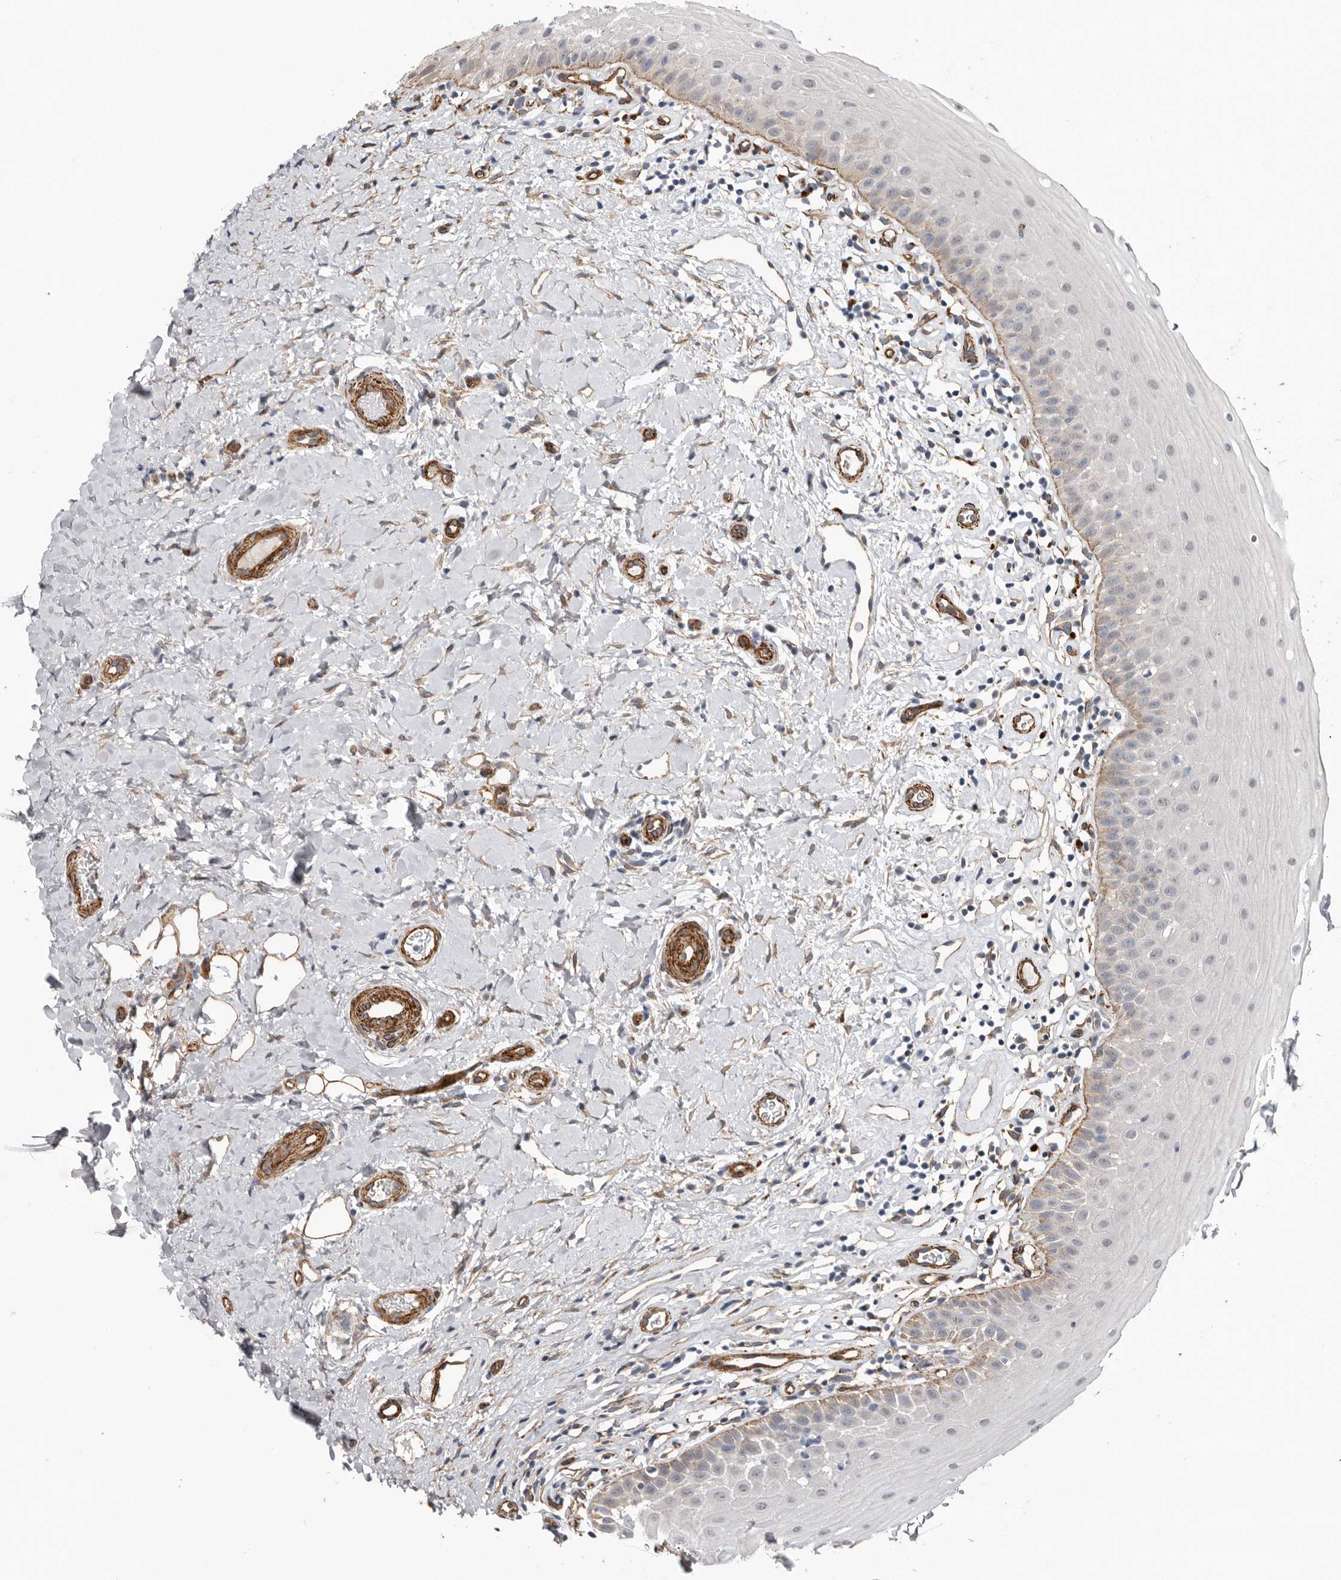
{"staining": {"intensity": "moderate", "quantity": "<25%", "location": "cytoplasmic/membranous"}, "tissue": "oral mucosa", "cell_type": "Squamous epithelial cells", "image_type": "normal", "snomed": [{"axis": "morphology", "description": "Normal tissue, NOS"}, {"axis": "topography", "description": "Oral tissue"}], "caption": "High-power microscopy captured an immunohistochemistry histopathology image of normal oral mucosa, revealing moderate cytoplasmic/membranous positivity in approximately <25% of squamous epithelial cells.", "gene": "RANBP17", "patient": {"sex": "female", "age": 56}}